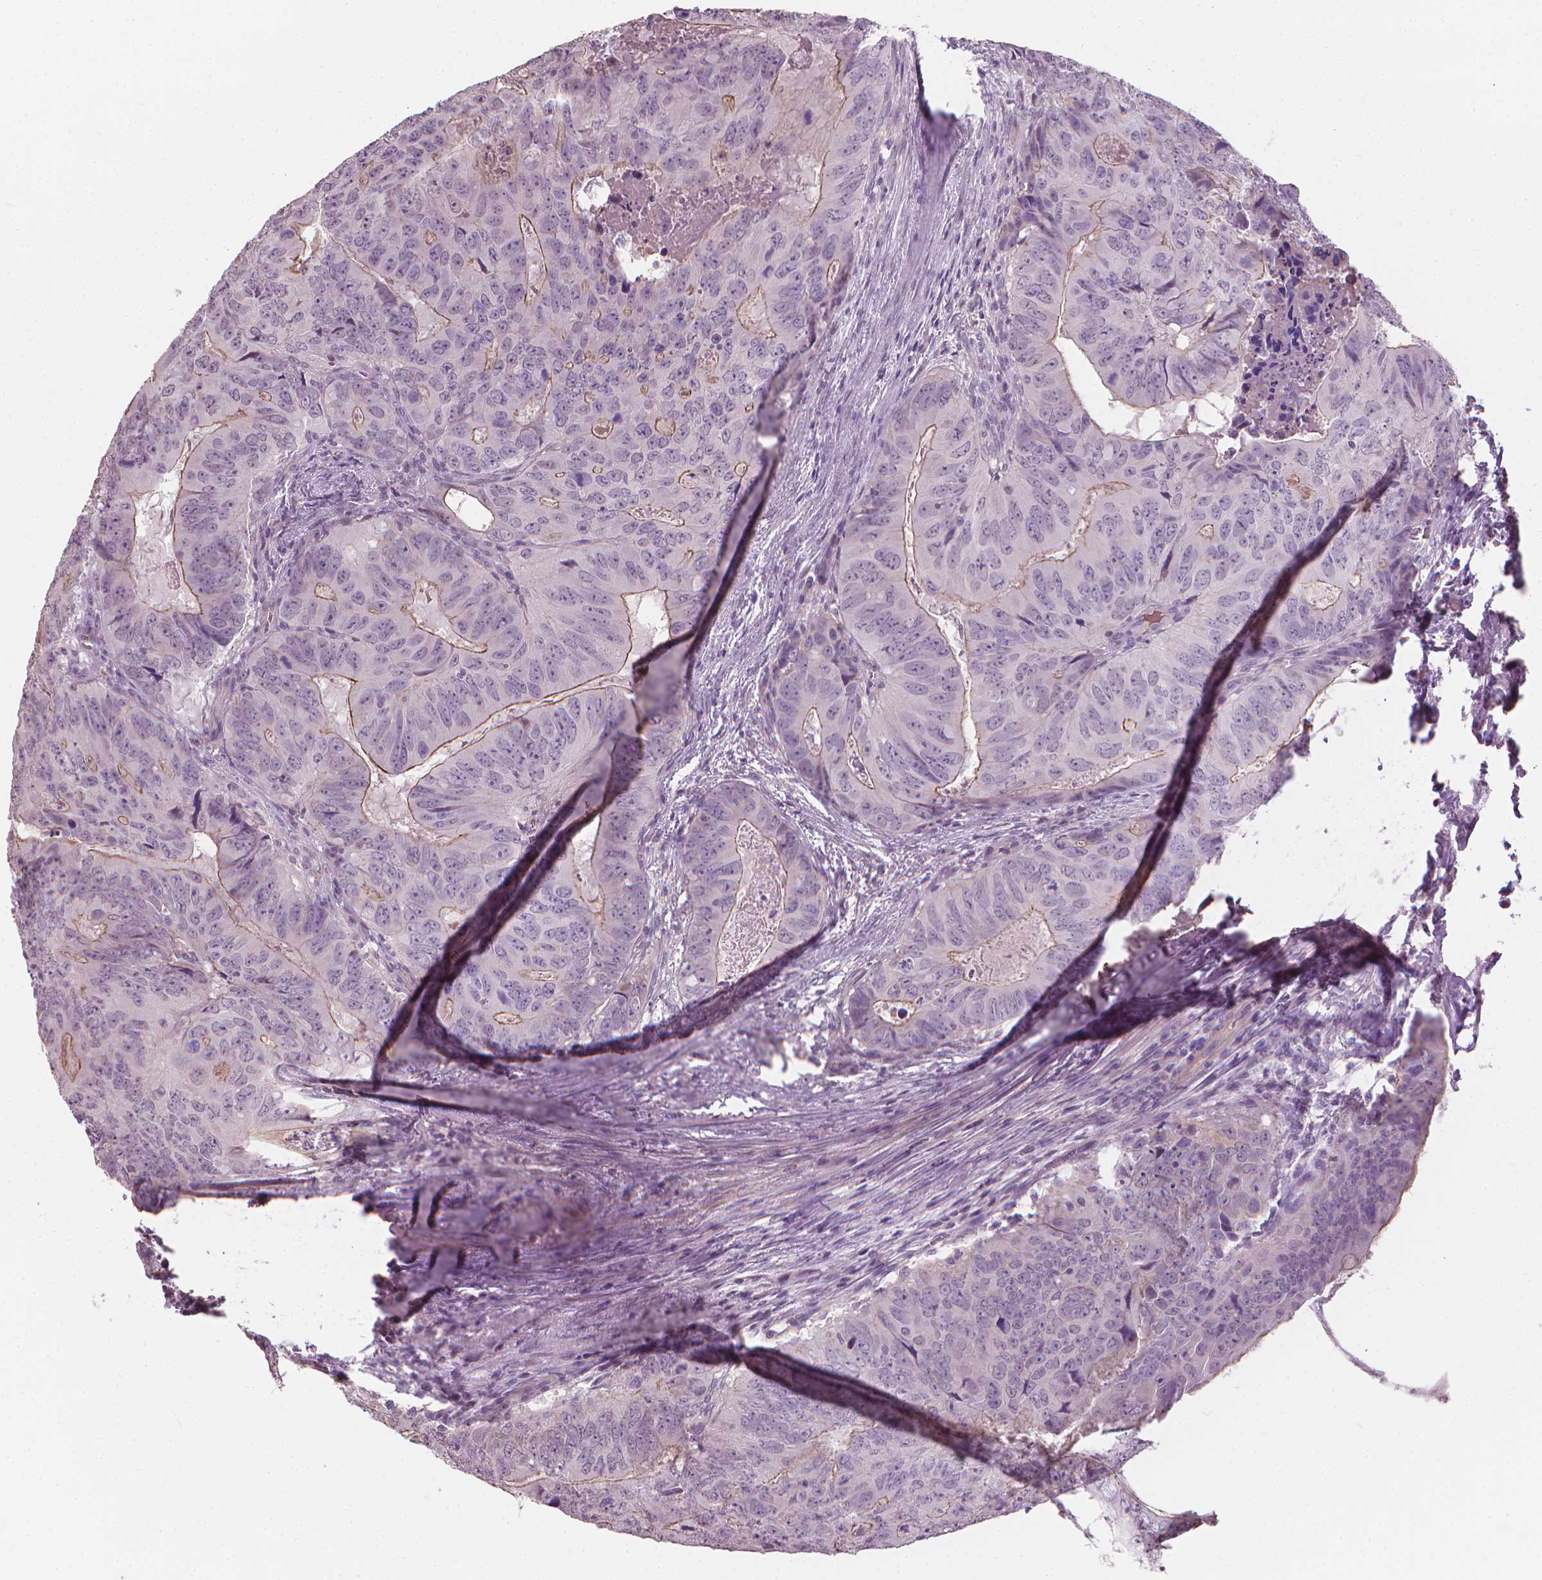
{"staining": {"intensity": "weak", "quantity": "25%-75%", "location": "cytoplasmic/membranous"}, "tissue": "colorectal cancer", "cell_type": "Tumor cells", "image_type": "cancer", "snomed": [{"axis": "morphology", "description": "Adenocarcinoma, NOS"}, {"axis": "topography", "description": "Colon"}], "caption": "Protein analysis of colorectal adenocarcinoma tissue shows weak cytoplasmic/membranous staining in approximately 25%-75% of tumor cells.", "gene": "SAXO2", "patient": {"sex": "male", "age": 79}}